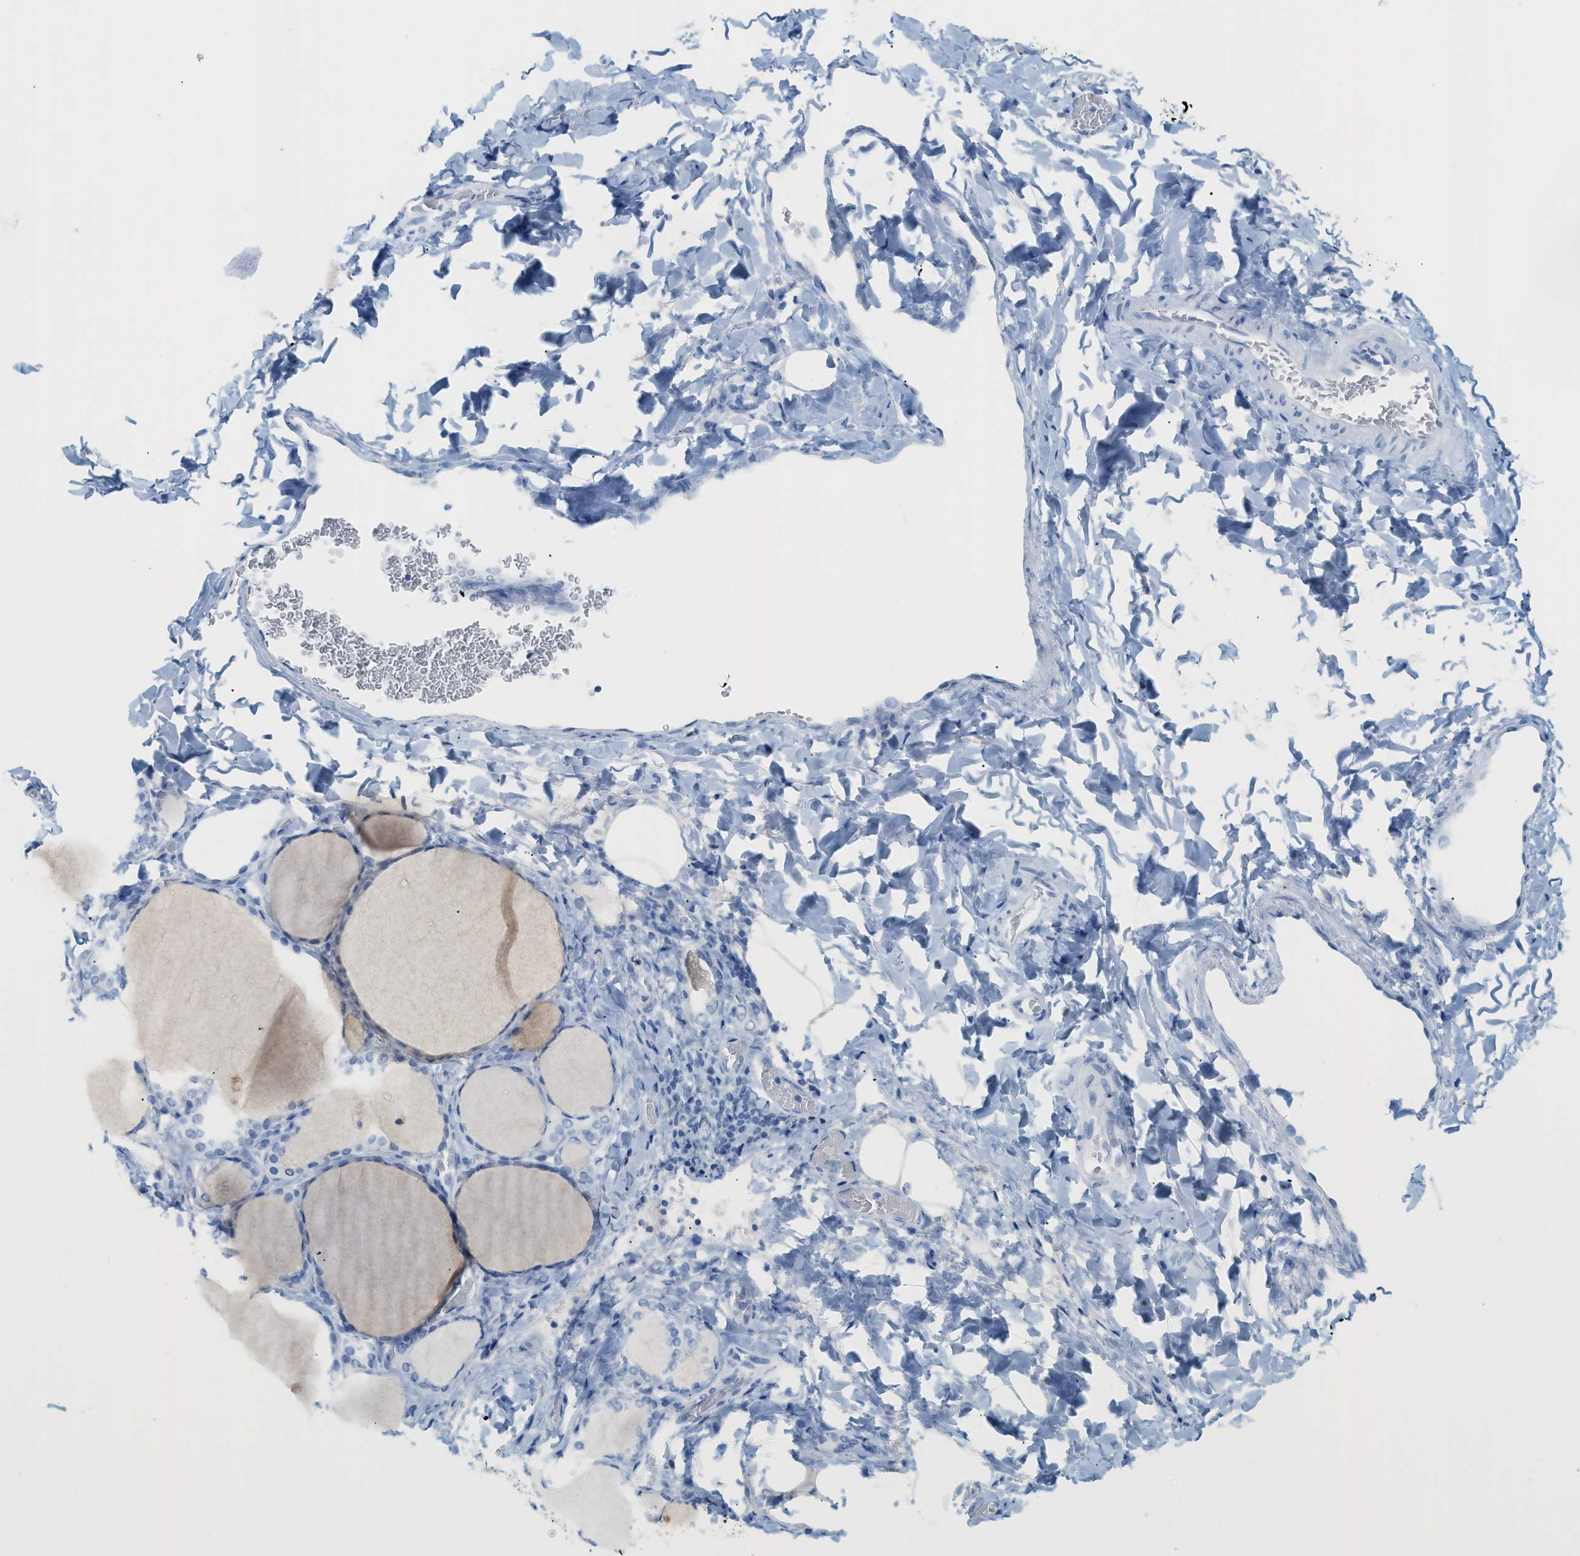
{"staining": {"intensity": "negative", "quantity": "none", "location": "none"}, "tissue": "thyroid gland", "cell_type": "Glandular cells", "image_type": "normal", "snomed": [{"axis": "morphology", "description": "Normal tissue, NOS"}, {"axis": "morphology", "description": "Papillary adenocarcinoma, NOS"}, {"axis": "topography", "description": "Thyroid gland"}], "caption": "DAB immunohistochemical staining of unremarkable thyroid gland reveals no significant staining in glandular cells. (DAB immunohistochemistry (IHC), high magnification).", "gene": "PAPPA", "patient": {"sex": "female", "age": 30}}